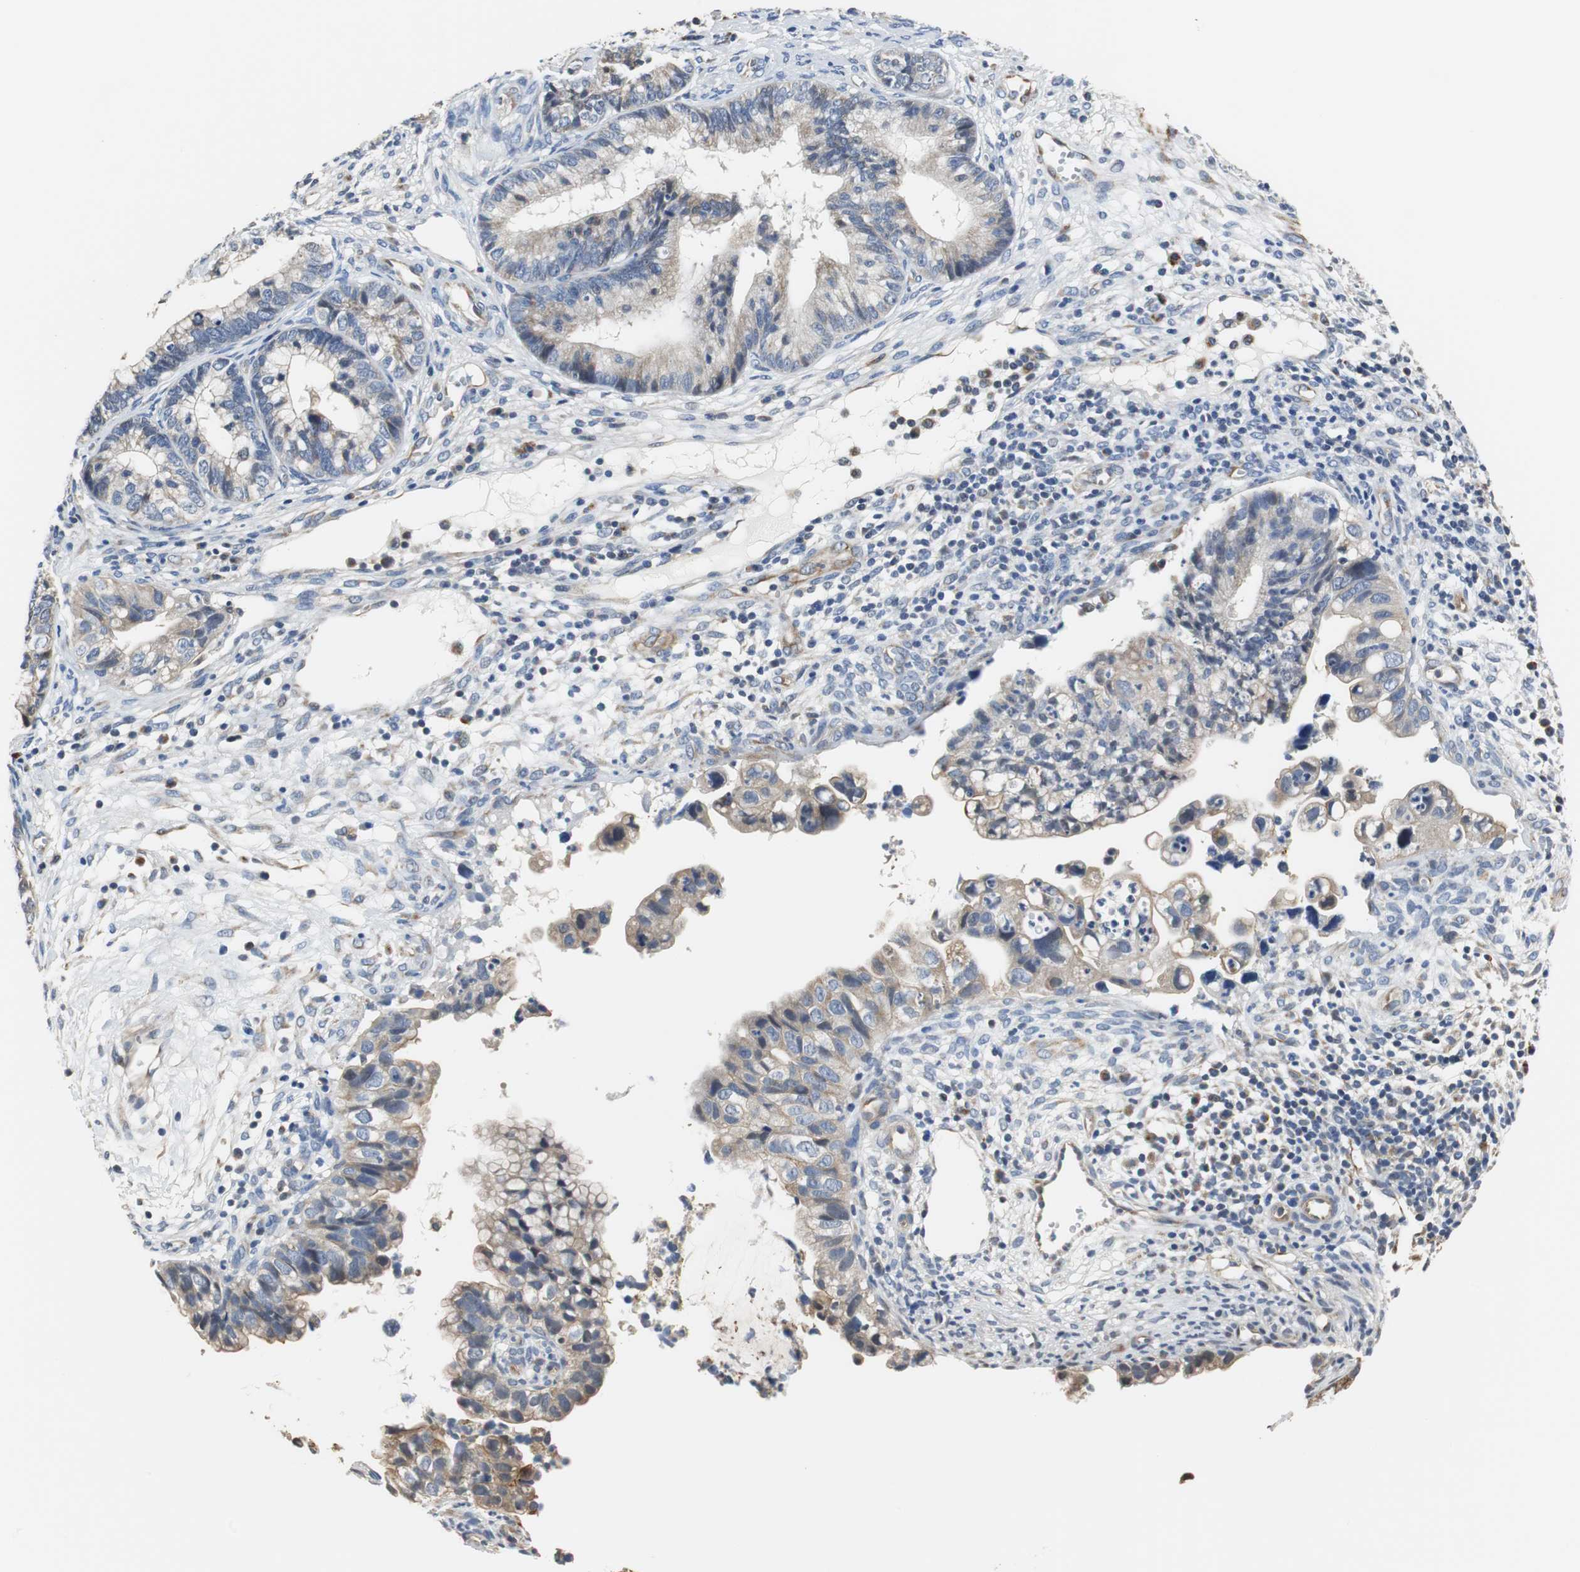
{"staining": {"intensity": "weak", "quantity": ">75%", "location": "cytoplasmic/membranous"}, "tissue": "cervical cancer", "cell_type": "Tumor cells", "image_type": "cancer", "snomed": [{"axis": "morphology", "description": "Adenocarcinoma, NOS"}, {"axis": "topography", "description": "Cervix"}], "caption": "IHC of cervical adenocarcinoma exhibits low levels of weak cytoplasmic/membranous expression in about >75% of tumor cells.", "gene": "PCK1", "patient": {"sex": "female", "age": 44}}